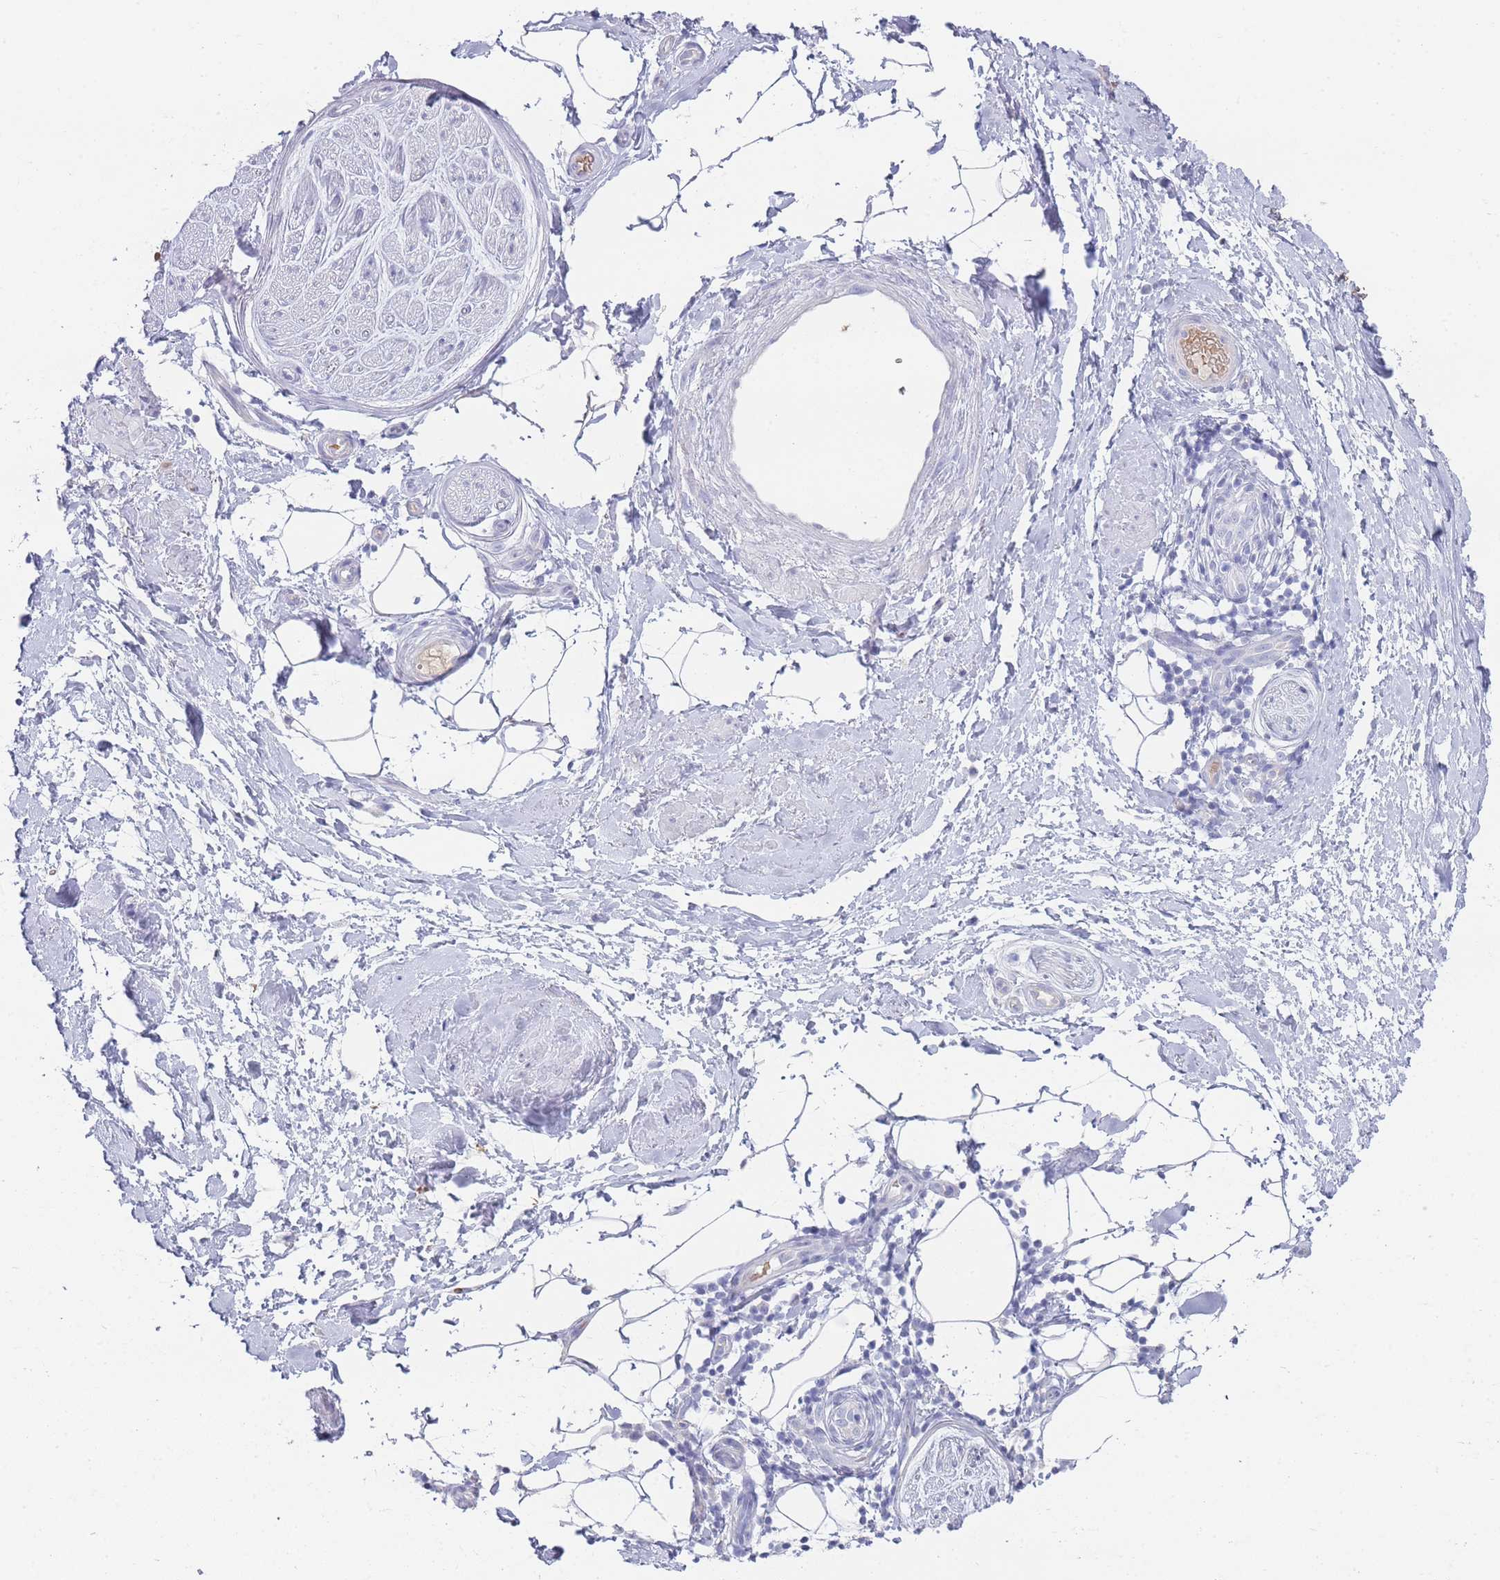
{"staining": {"intensity": "negative", "quantity": "none", "location": "none"}, "tissue": "adipose tissue", "cell_type": "Adipocytes", "image_type": "normal", "snomed": [{"axis": "morphology", "description": "Normal tissue, NOS"}, {"axis": "topography", "description": "Soft tissue"}, {"axis": "topography", "description": "Adipose tissue"}, {"axis": "topography", "description": "Vascular tissue"}, {"axis": "topography", "description": "Peripheral nerve tissue"}], "caption": "This is an immunohistochemistry (IHC) image of unremarkable human adipose tissue. There is no expression in adipocytes.", "gene": "ENSG00000284931", "patient": {"sex": "male", "age": 74}}